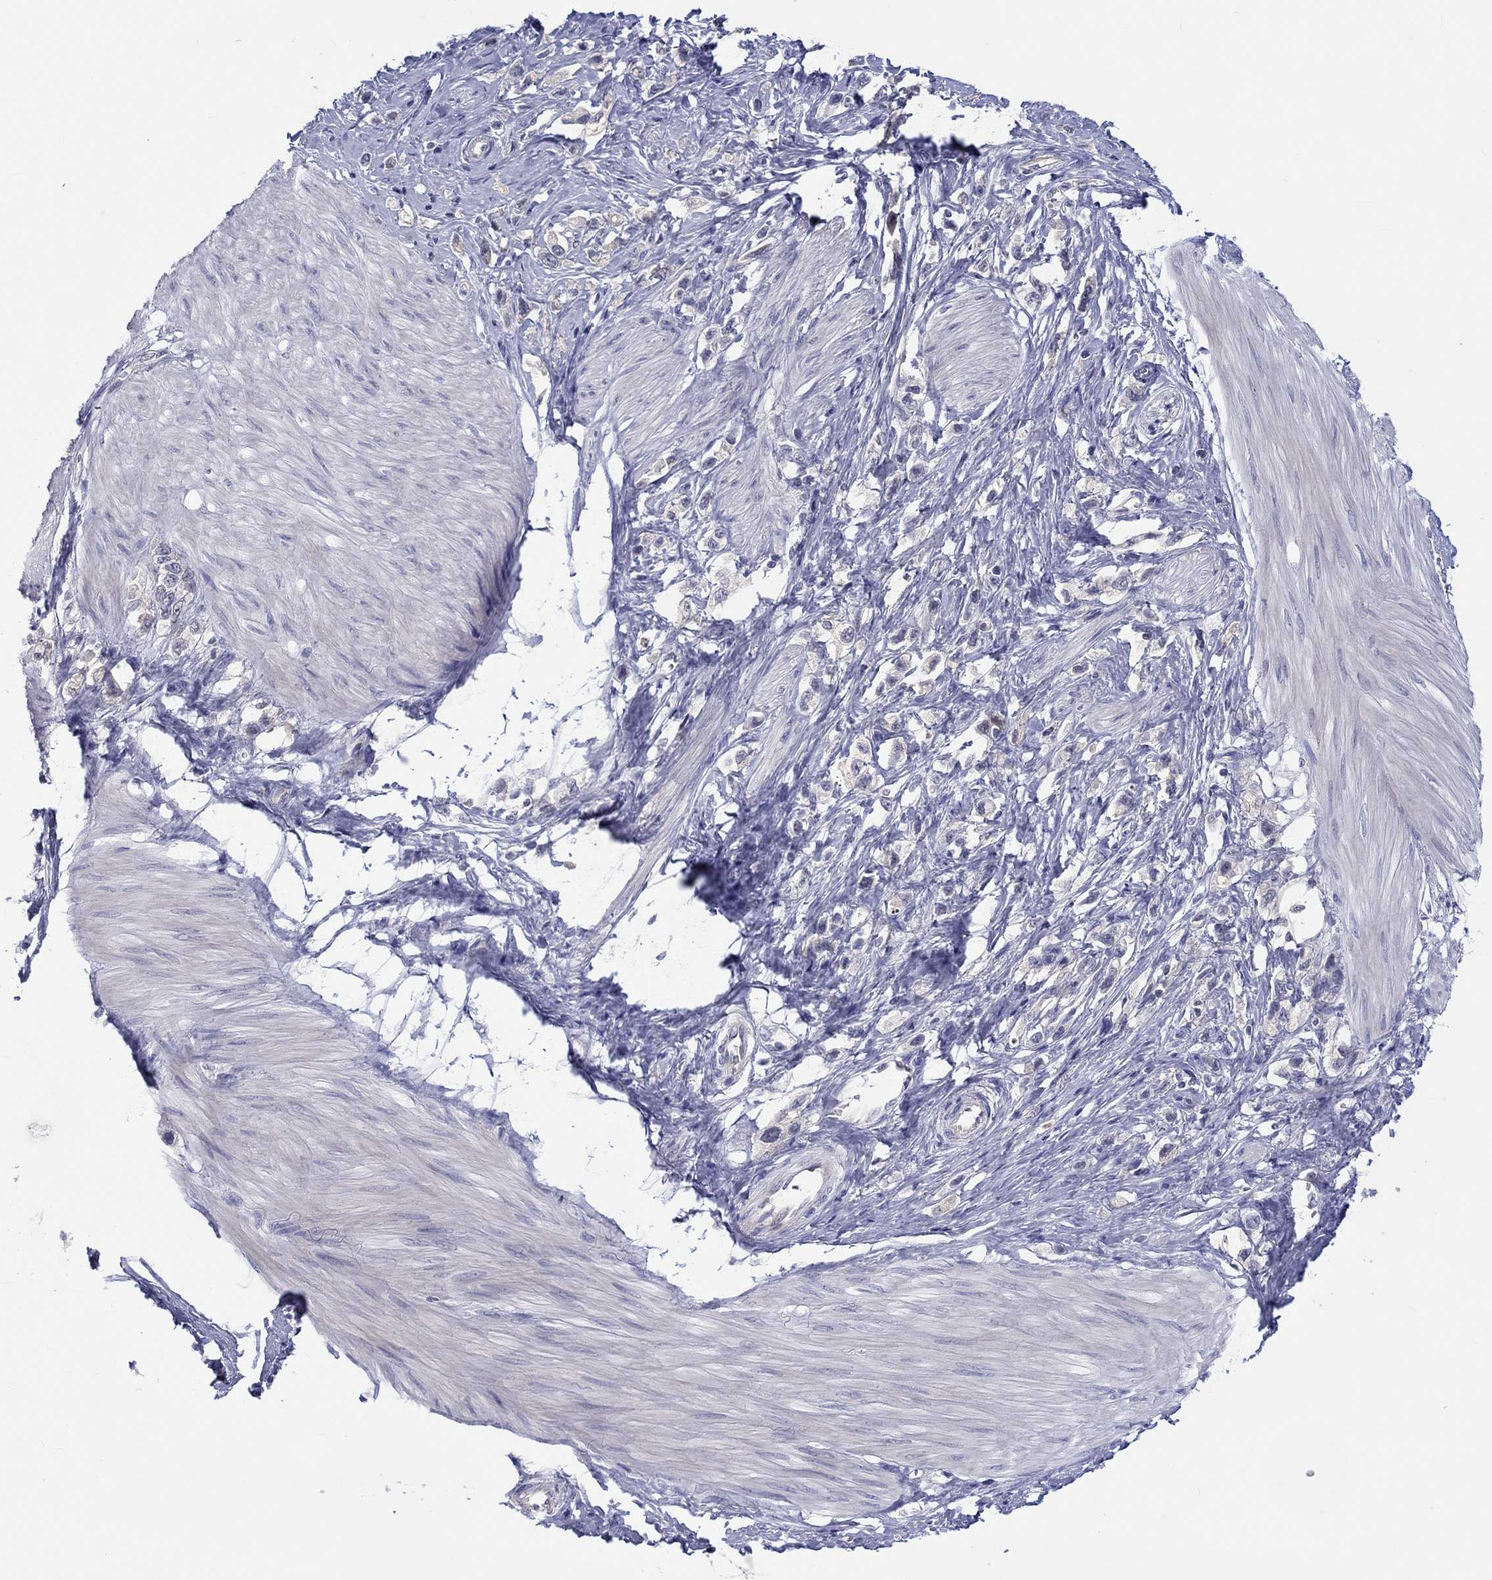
{"staining": {"intensity": "negative", "quantity": "none", "location": "none"}, "tissue": "stomach cancer", "cell_type": "Tumor cells", "image_type": "cancer", "snomed": [{"axis": "morphology", "description": "Normal tissue, NOS"}, {"axis": "morphology", "description": "Adenocarcinoma, NOS"}, {"axis": "morphology", "description": "Adenocarcinoma, High grade"}, {"axis": "topography", "description": "Stomach, upper"}, {"axis": "topography", "description": "Stomach"}], "caption": "This is a image of immunohistochemistry staining of stomach high-grade adenocarcinoma, which shows no positivity in tumor cells. The staining was performed using DAB (3,3'-diaminobenzidine) to visualize the protein expression in brown, while the nuclei were stained in blue with hematoxylin (Magnification: 20x).", "gene": "ABCG4", "patient": {"sex": "female", "age": 65}}